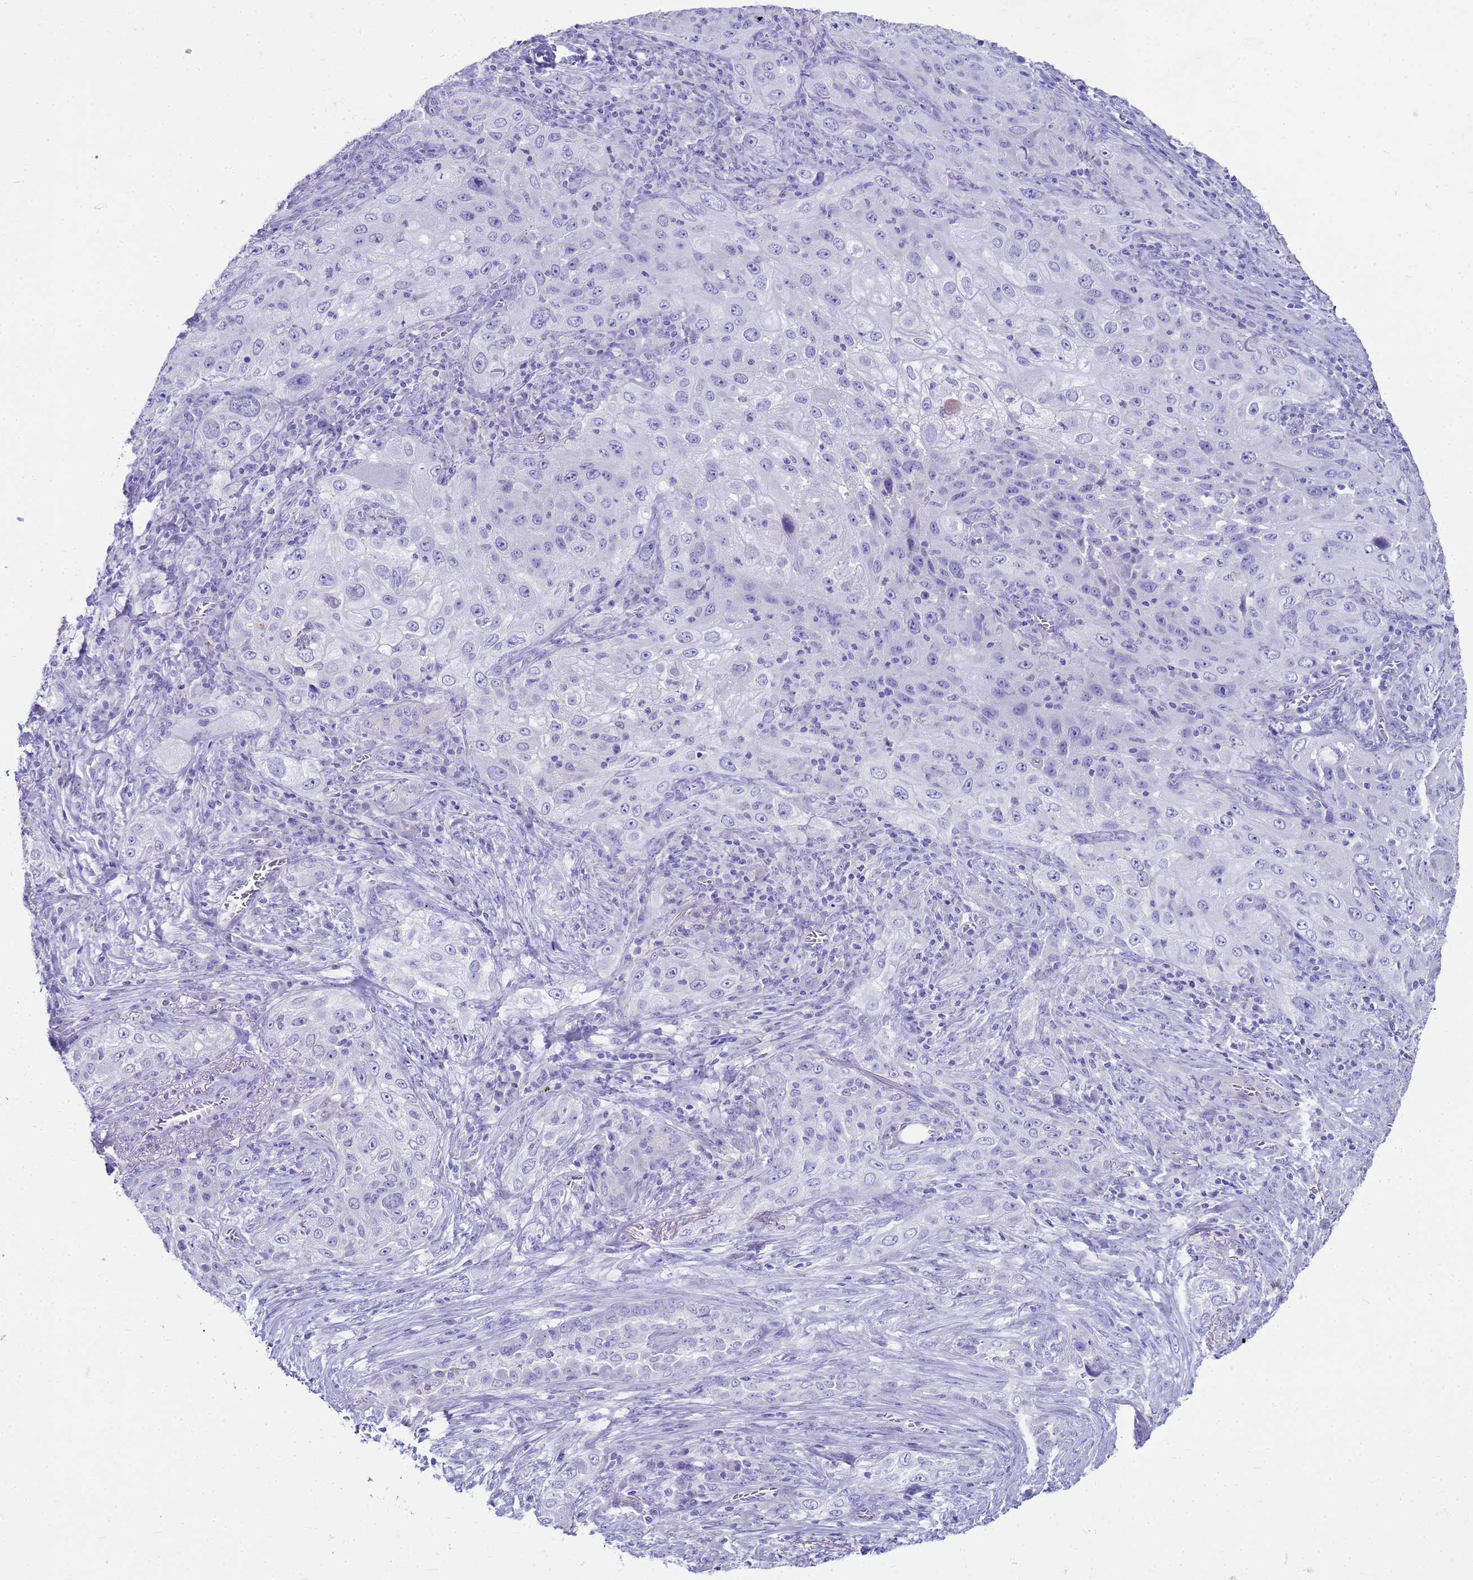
{"staining": {"intensity": "negative", "quantity": "none", "location": "none"}, "tissue": "lung cancer", "cell_type": "Tumor cells", "image_type": "cancer", "snomed": [{"axis": "morphology", "description": "Squamous cell carcinoma, NOS"}, {"axis": "topography", "description": "Lung"}], "caption": "Tumor cells are negative for protein expression in human squamous cell carcinoma (lung).", "gene": "MS4A13", "patient": {"sex": "female", "age": 69}}